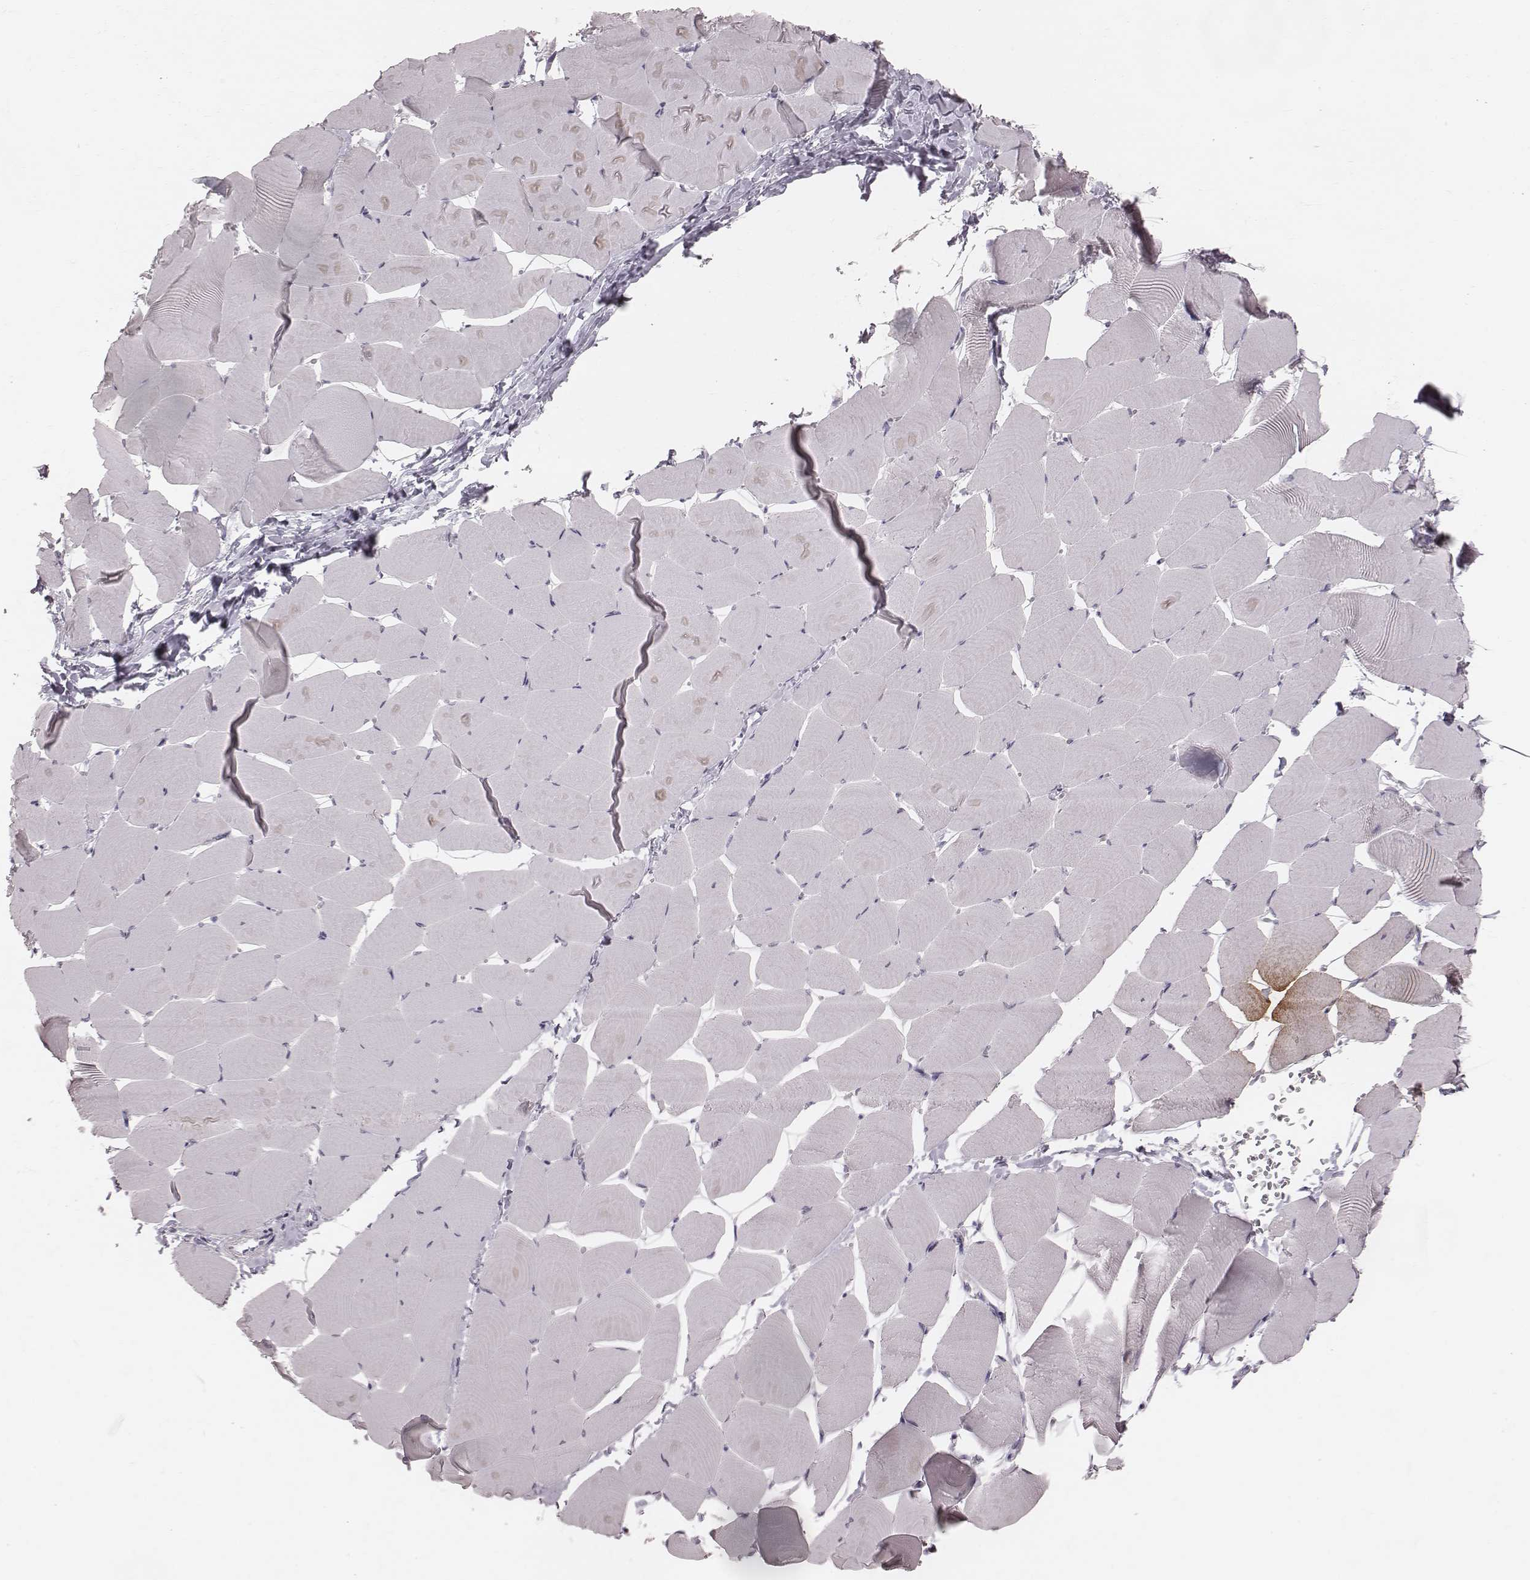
{"staining": {"intensity": "negative", "quantity": "none", "location": "none"}, "tissue": "skeletal muscle", "cell_type": "Myocytes", "image_type": "normal", "snomed": [{"axis": "morphology", "description": "Normal tissue, NOS"}, {"axis": "topography", "description": "Skeletal muscle"}], "caption": "There is no significant positivity in myocytes of skeletal muscle. (Immunohistochemistry (ihc), brightfield microscopy, high magnification).", "gene": "CFTR", "patient": {"sex": "male", "age": 25}}